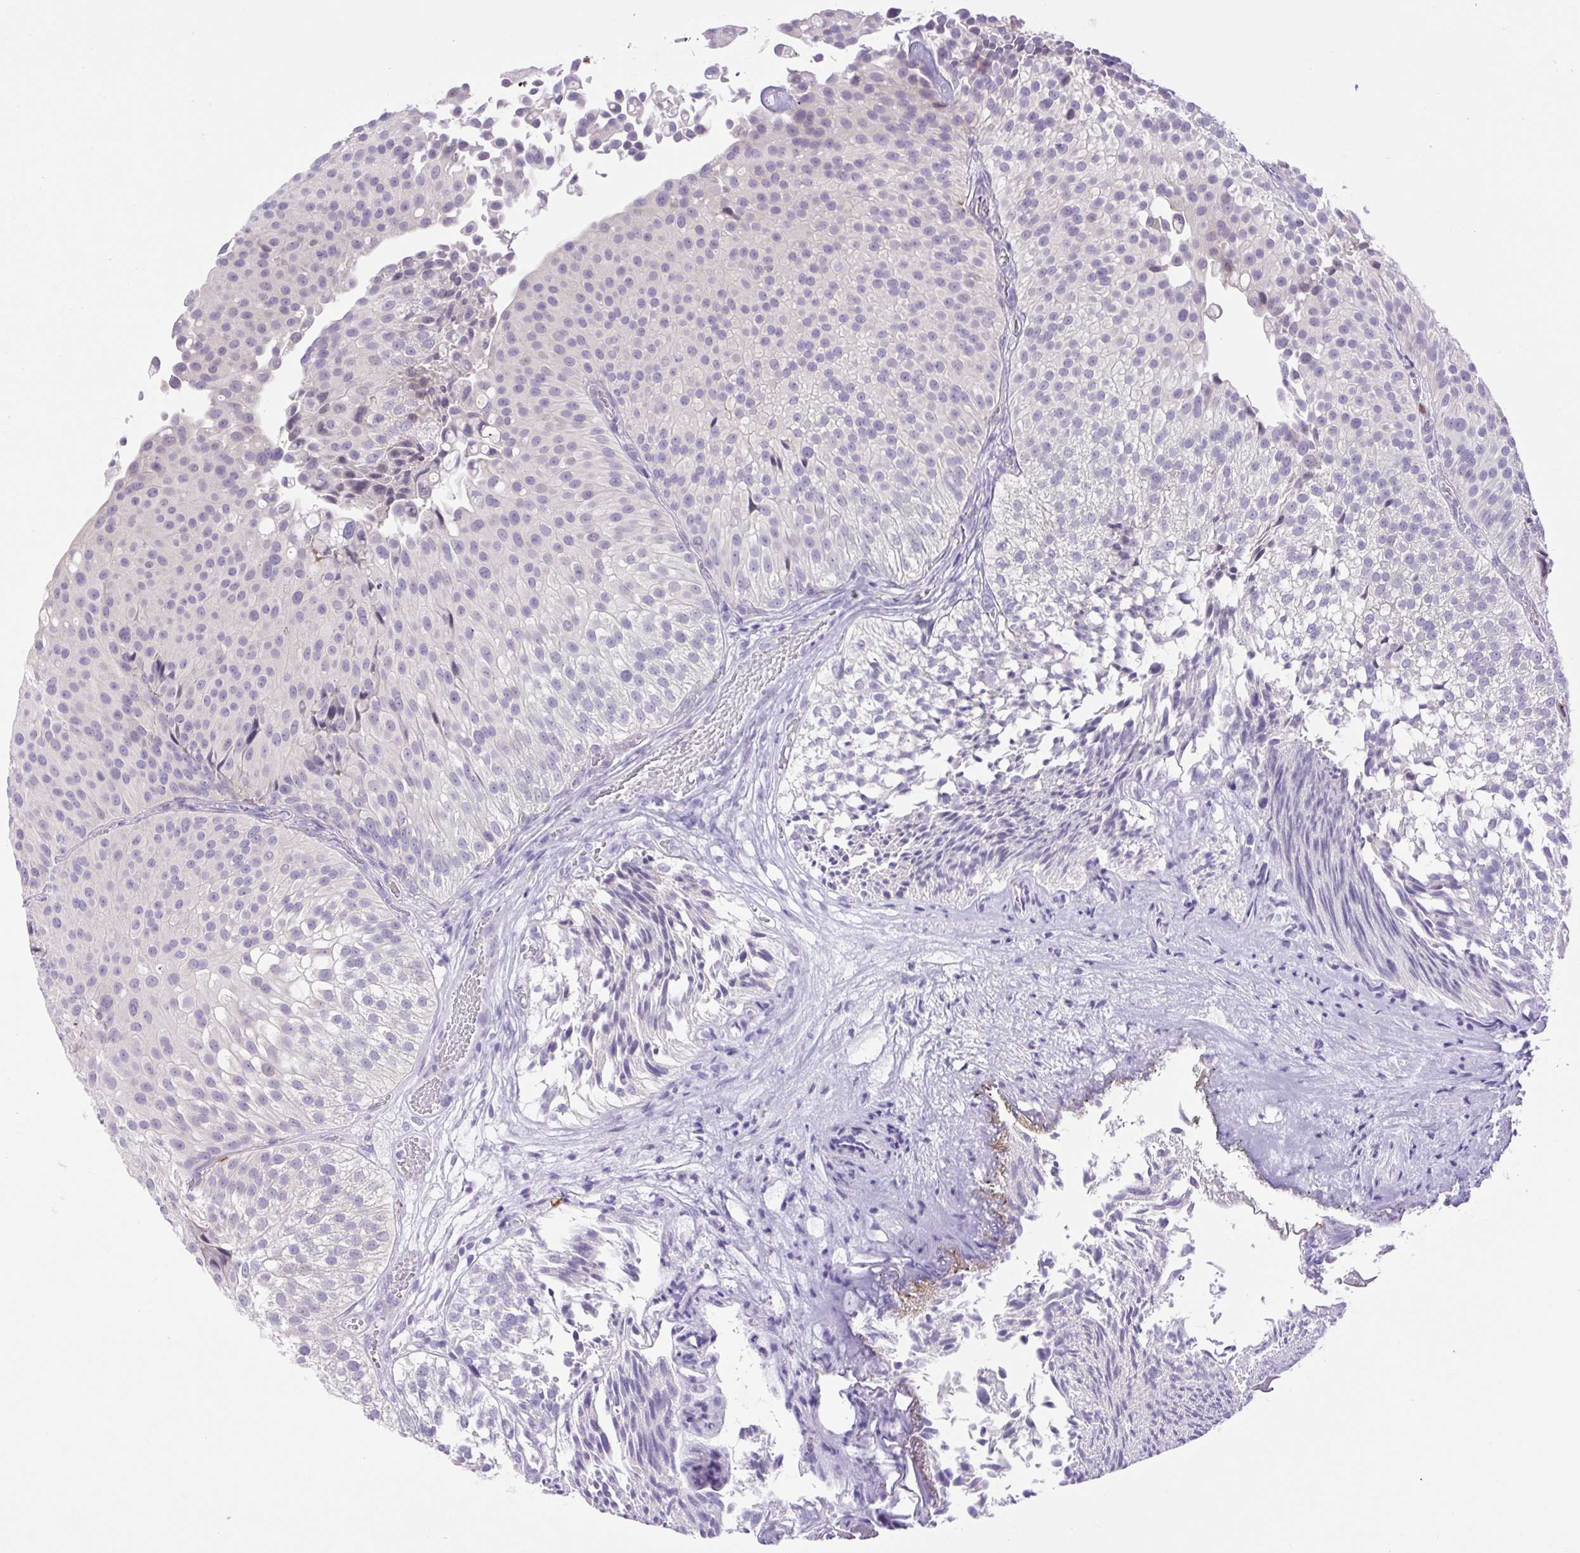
{"staining": {"intensity": "negative", "quantity": "none", "location": "none"}, "tissue": "urothelial cancer", "cell_type": "Tumor cells", "image_type": "cancer", "snomed": [{"axis": "morphology", "description": "Urothelial carcinoma, Low grade"}, {"axis": "topography", "description": "Urinary bladder"}], "caption": "Low-grade urothelial carcinoma stained for a protein using immunohistochemistry exhibits no staining tumor cells.", "gene": "FAM177B", "patient": {"sex": "male", "age": 80}}